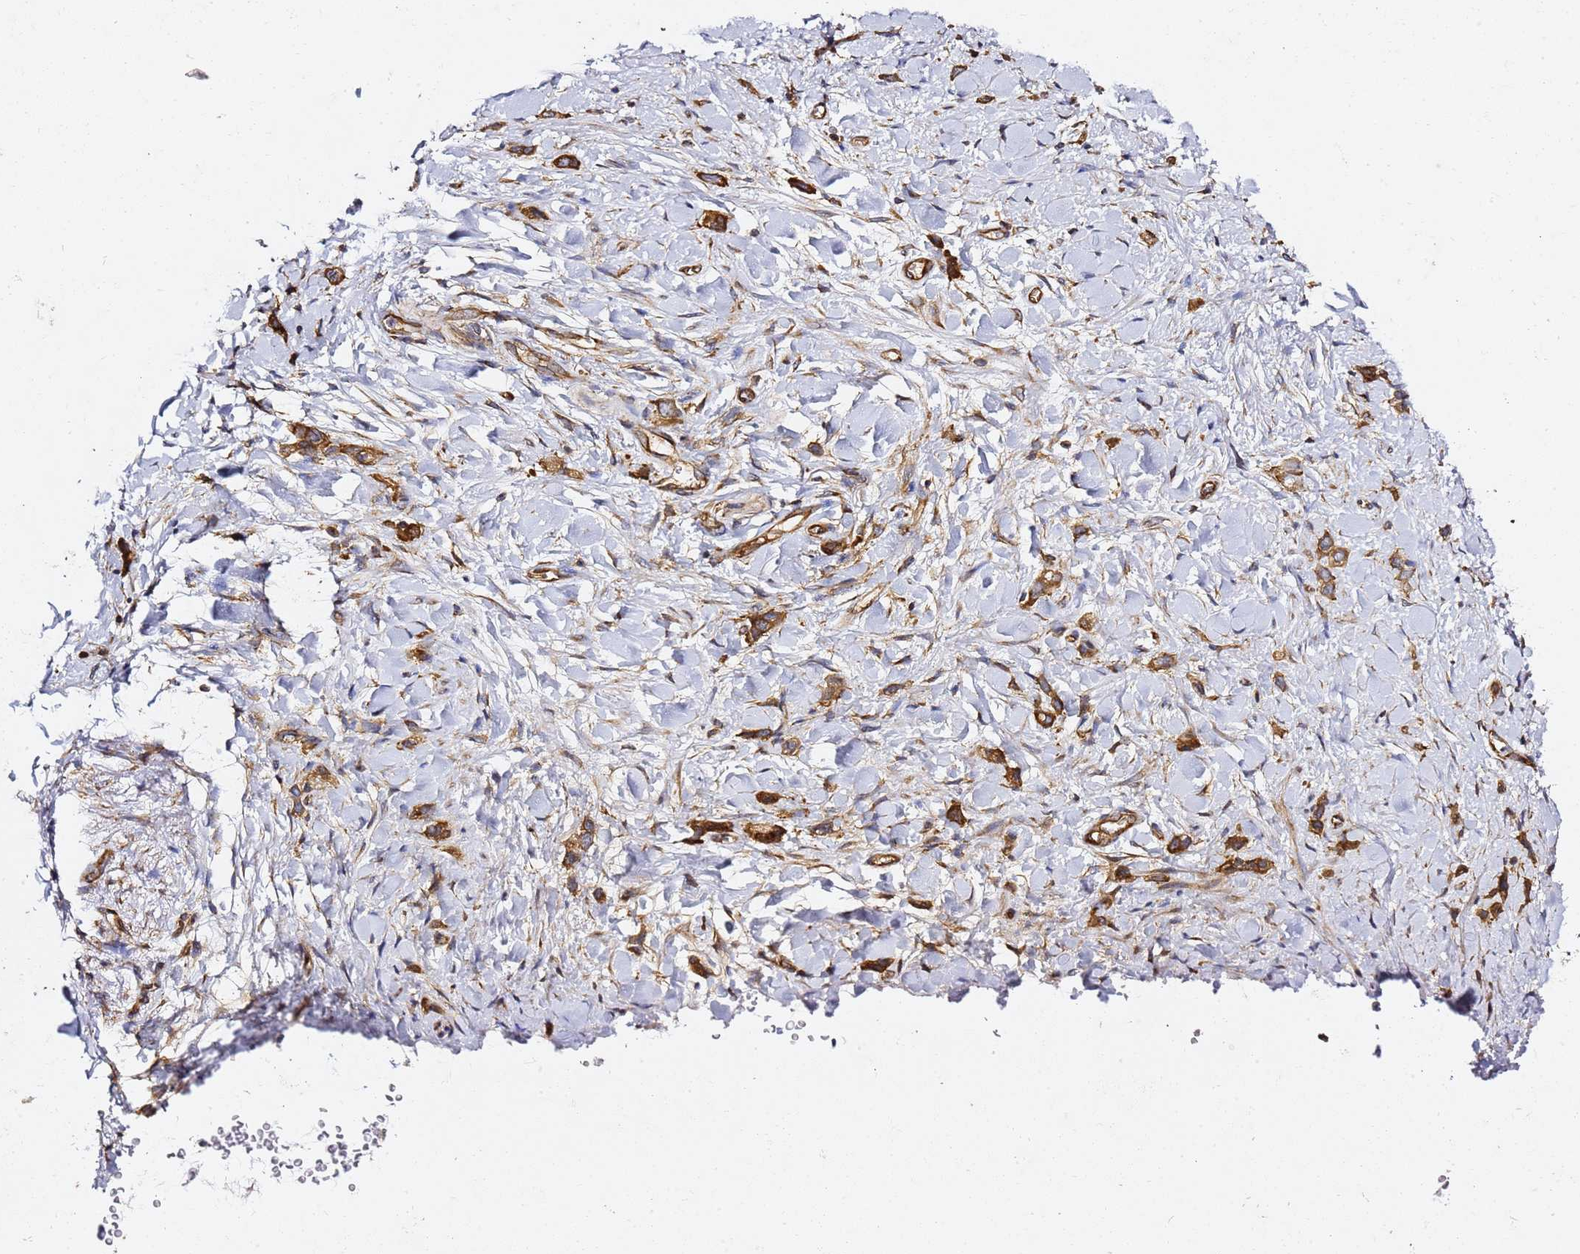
{"staining": {"intensity": "strong", "quantity": ">75%", "location": "cytoplasmic/membranous"}, "tissue": "stomach cancer", "cell_type": "Tumor cells", "image_type": "cancer", "snomed": [{"axis": "morphology", "description": "Adenocarcinoma, NOS"}, {"axis": "topography", "description": "Stomach"}], "caption": "DAB immunohistochemical staining of human stomach cancer exhibits strong cytoplasmic/membranous protein positivity in approximately >75% of tumor cells.", "gene": "TPST1", "patient": {"sex": "female", "age": 65}}